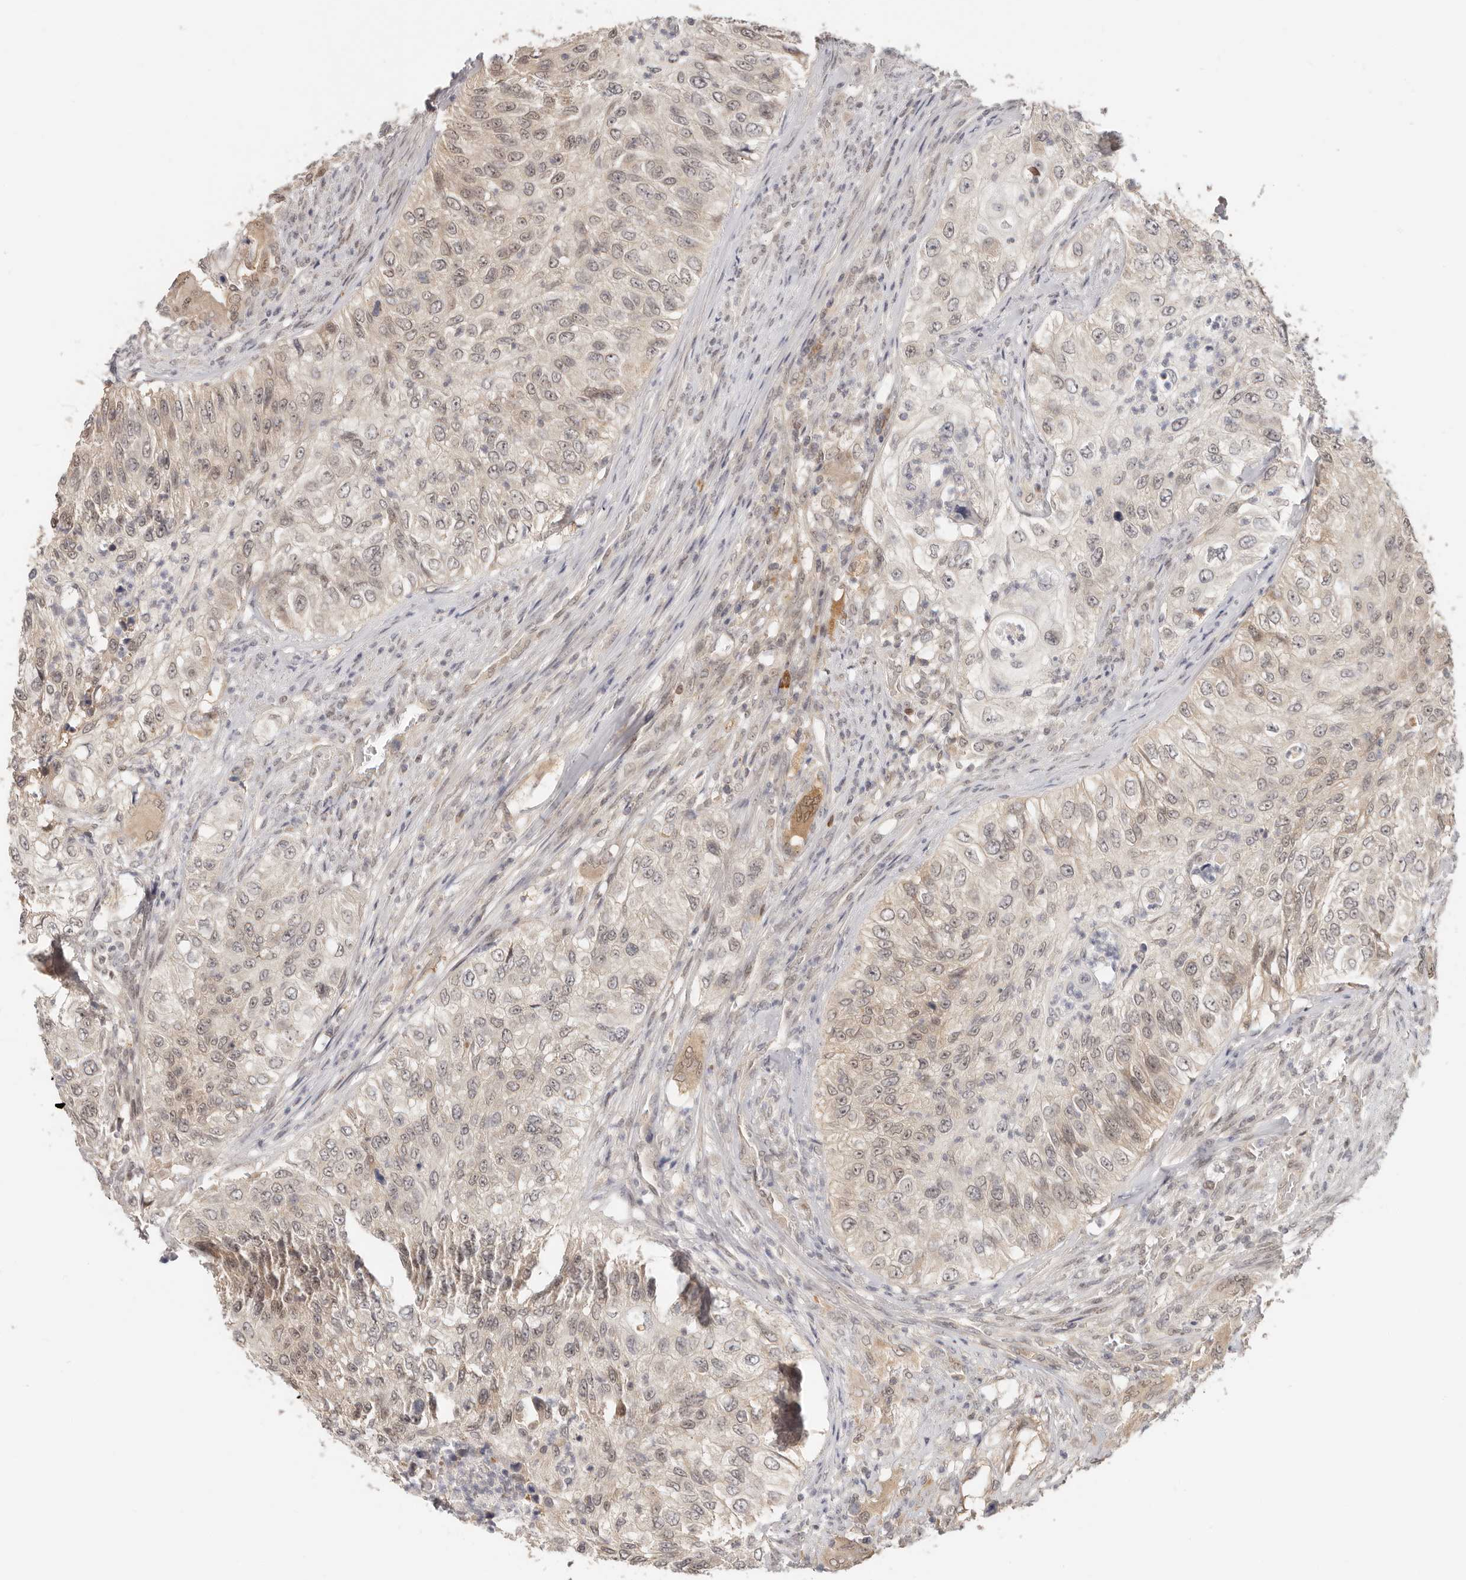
{"staining": {"intensity": "weak", "quantity": "<25%", "location": "cytoplasmic/membranous,nuclear"}, "tissue": "urothelial cancer", "cell_type": "Tumor cells", "image_type": "cancer", "snomed": [{"axis": "morphology", "description": "Urothelial carcinoma, High grade"}, {"axis": "topography", "description": "Urinary bladder"}], "caption": "Urothelial carcinoma (high-grade) stained for a protein using IHC exhibits no positivity tumor cells.", "gene": "LARP7", "patient": {"sex": "female", "age": 60}}